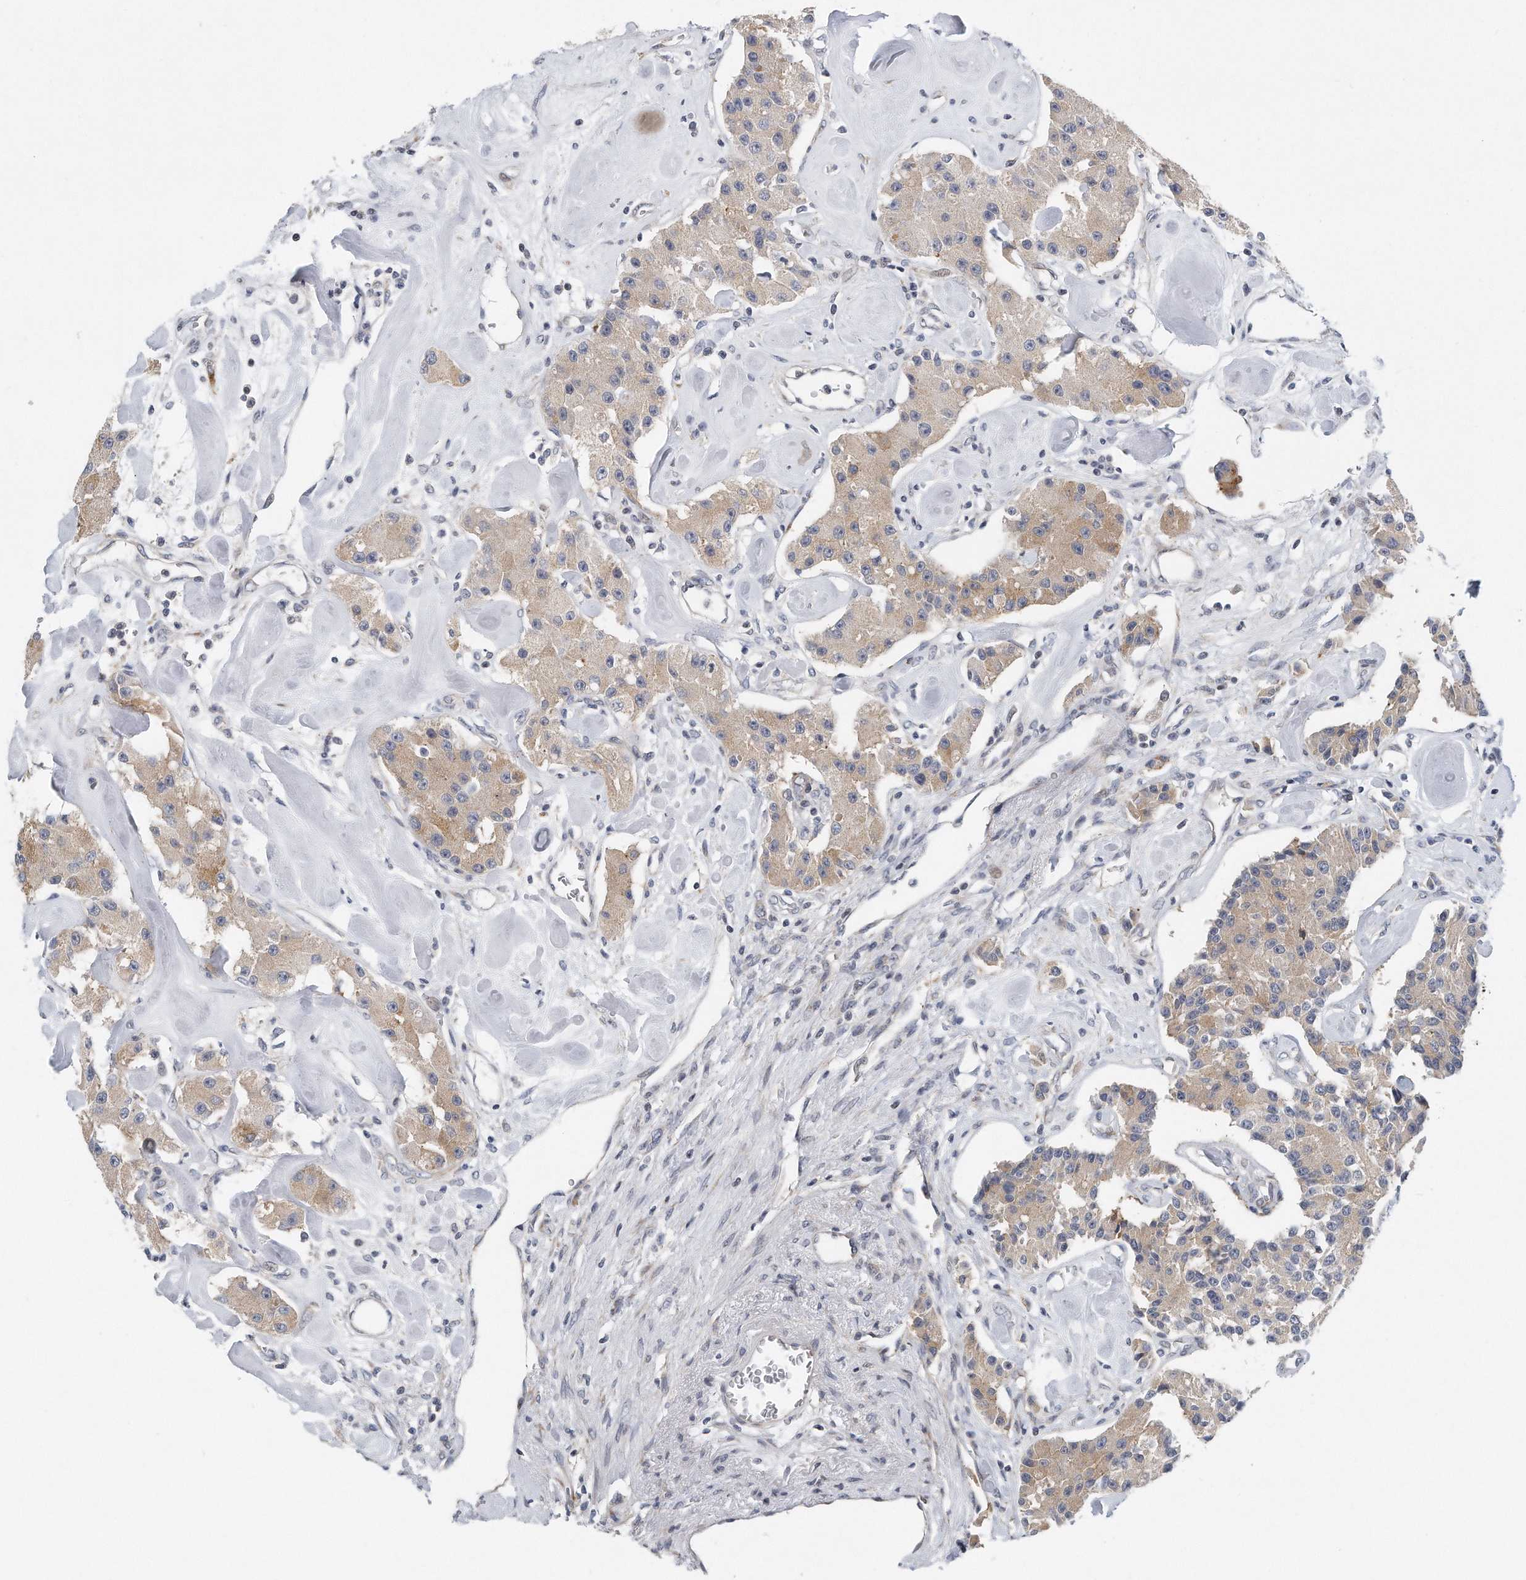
{"staining": {"intensity": "moderate", "quantity": ">75%", "location": "cytoplasmic/membranous"}, "tissue": "carcinoid", "cell_type": "Tumor cells", "image_type": "cancer", "snomed": [{"axis": "morphology", "description": "Carcinoid, malignant, NOS"}, {"axis": "topography", "description": "Pancreas"}], "caption": "Moderate cytoplasmic/membranous staining for a protein is present in approximately >75% of tumor cells of malignant carcinoid using immunohistochemistry (IHC).", "gene": "VLDLR", "patient": {"sex": "male", "age": 41}}